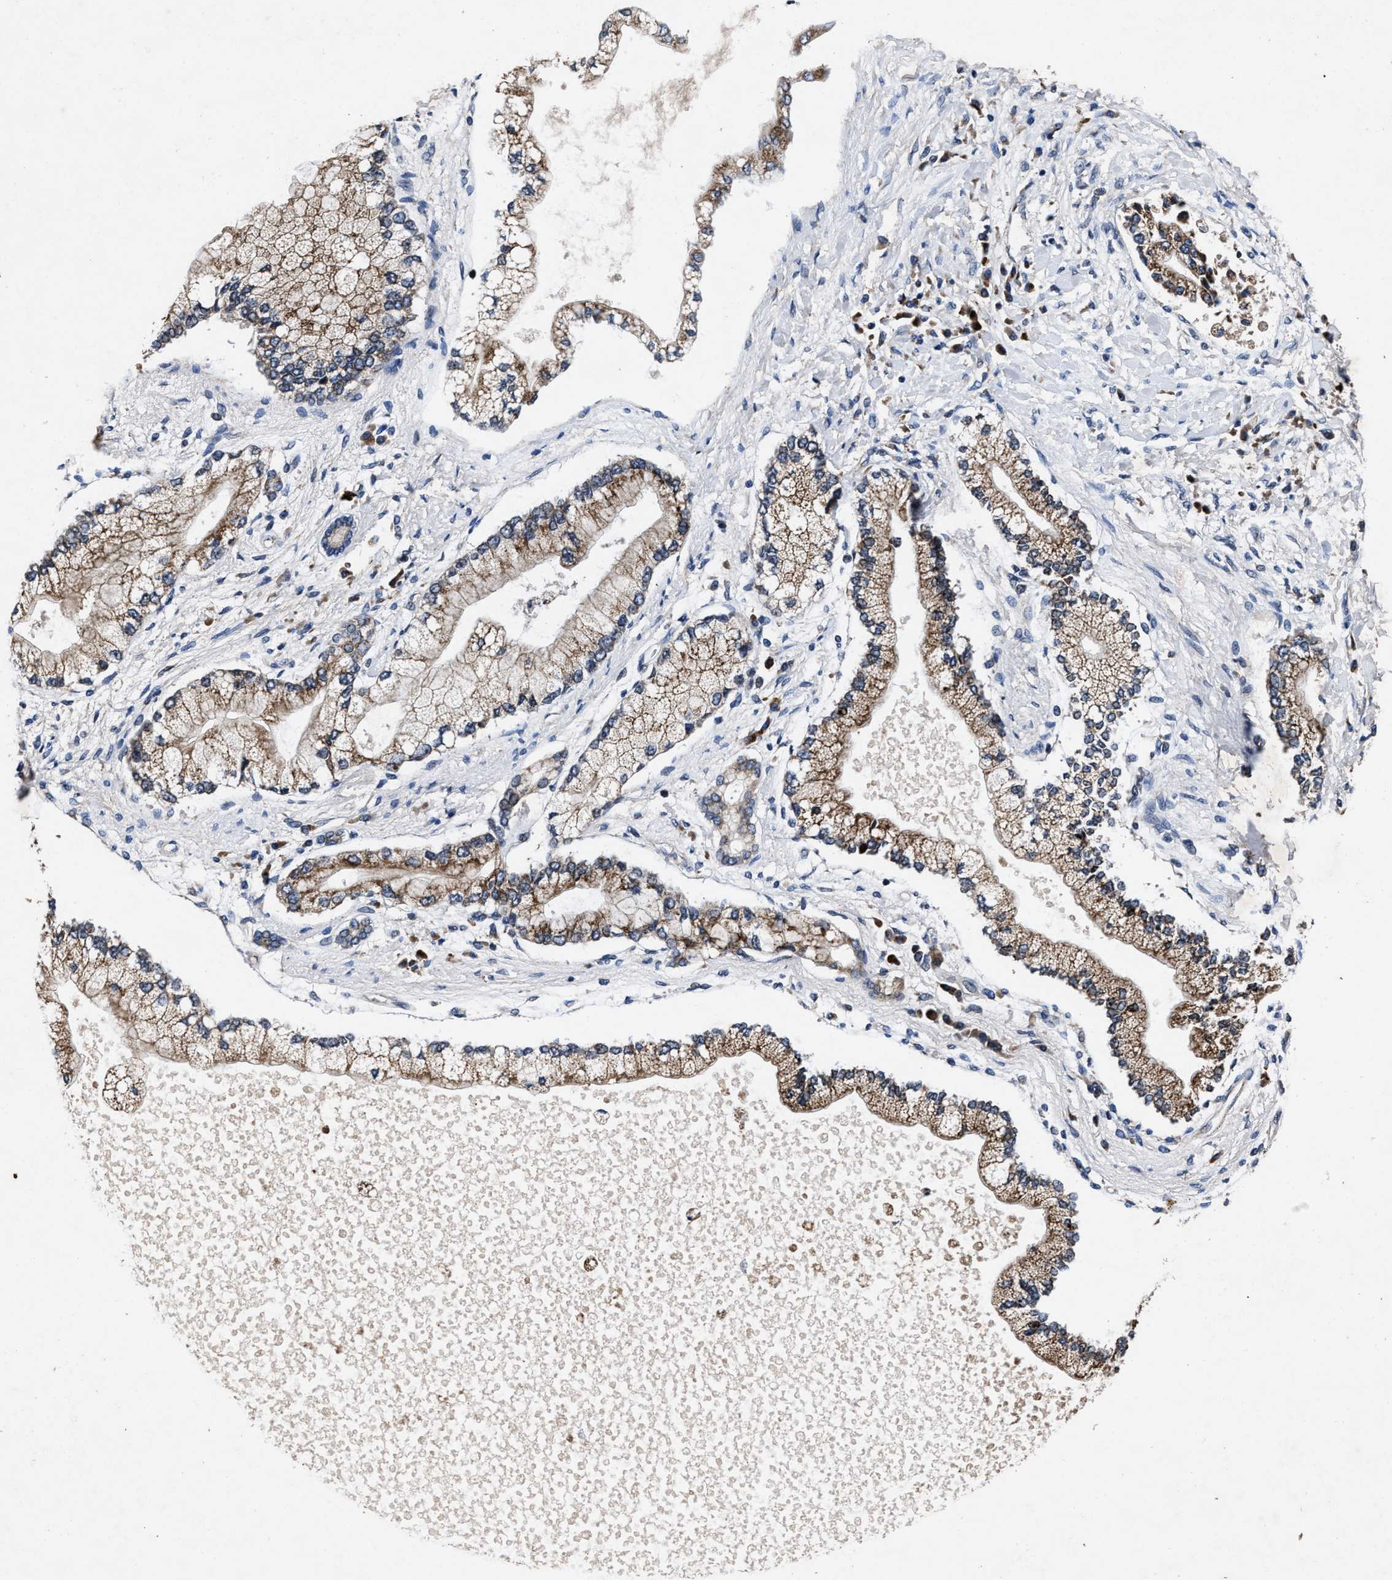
{"staining": {"intensity": "strong", "quantity": ">75%", "location": "cytoplasmic/membranous"}, "tissue": "liver cancer", "cell_type": "Tumor cells", "image_type": "cancer", "snomed": [{"axis": "morphology", "description": "Cholangiocarcinoma"}, {"axis": "topography", "description": "Liver"}], "caption": "Liver cancer stained for a protein (brown) shows strong cytoplasmic/membranous positive expression in about >75% of tumor cells.", "gene": "TMEM53", "patient": {"sex": "male", "age": 50}}